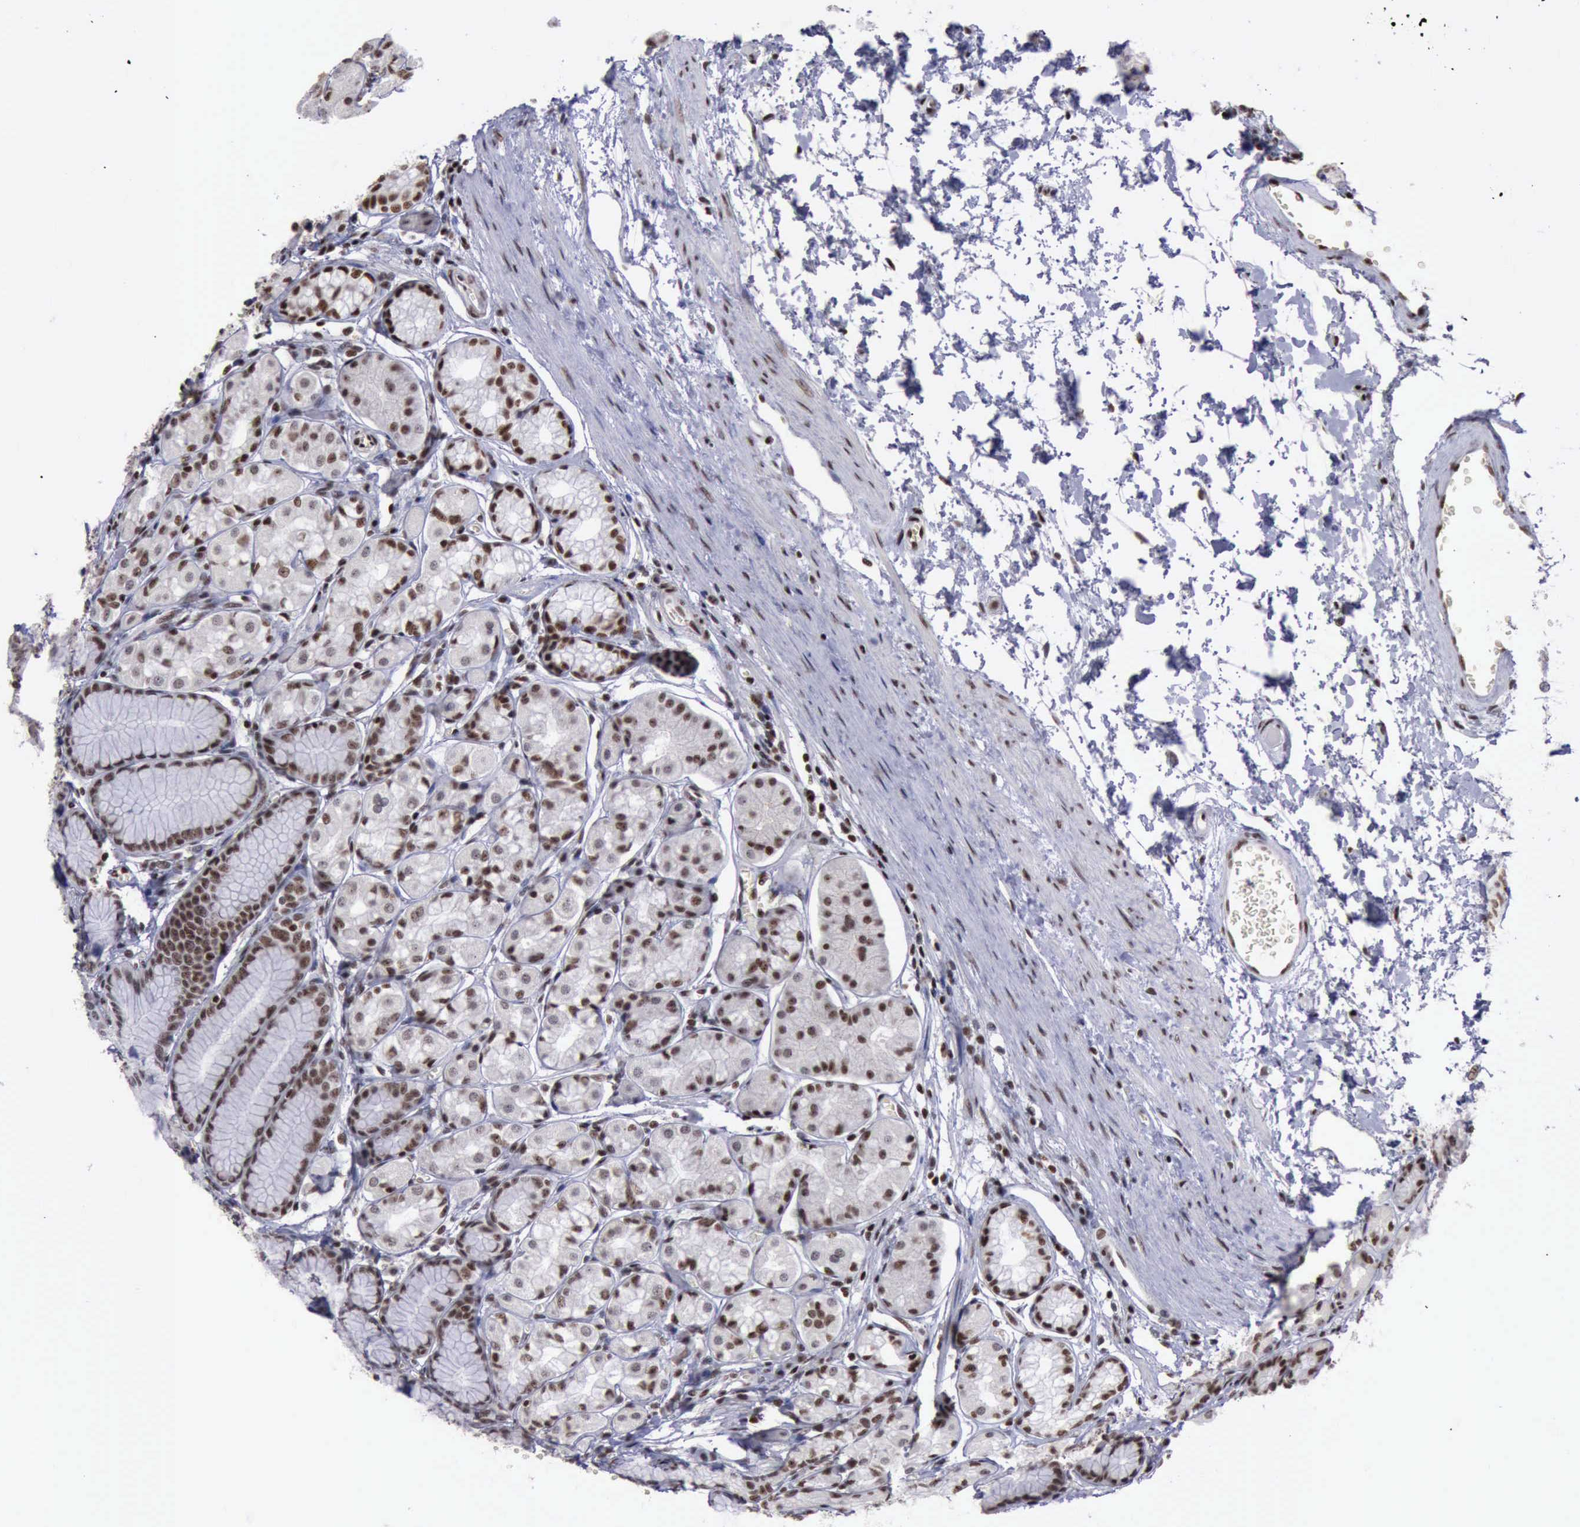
{"staining": {"intensity": "moderate", "quantity": "25%-75%", "location": "nuclear"}, "tissue": "stomach", "cell_type": "Glandular cells", "image_type": "normal", "snomed": [{"axis": "morphology", "description": "Normal tissue, NOS"}, {"axis": "topography", "description": "Stomach"}, {"axis": "topography", "description": "Stomach, lower"}], "caption": "Brown immunohistochemical staining in benign human stomach exhibits moderate nuclear staining in approximately 25%-75% of glandular cells. Using DAB (3,3'-diaminobenzidine) (brown) and hematoxylin (blue) stains, captured at high magnification using brightfield microscopy.", "gene": "YY1", "patient": {"sex": "male", "age": 76}}